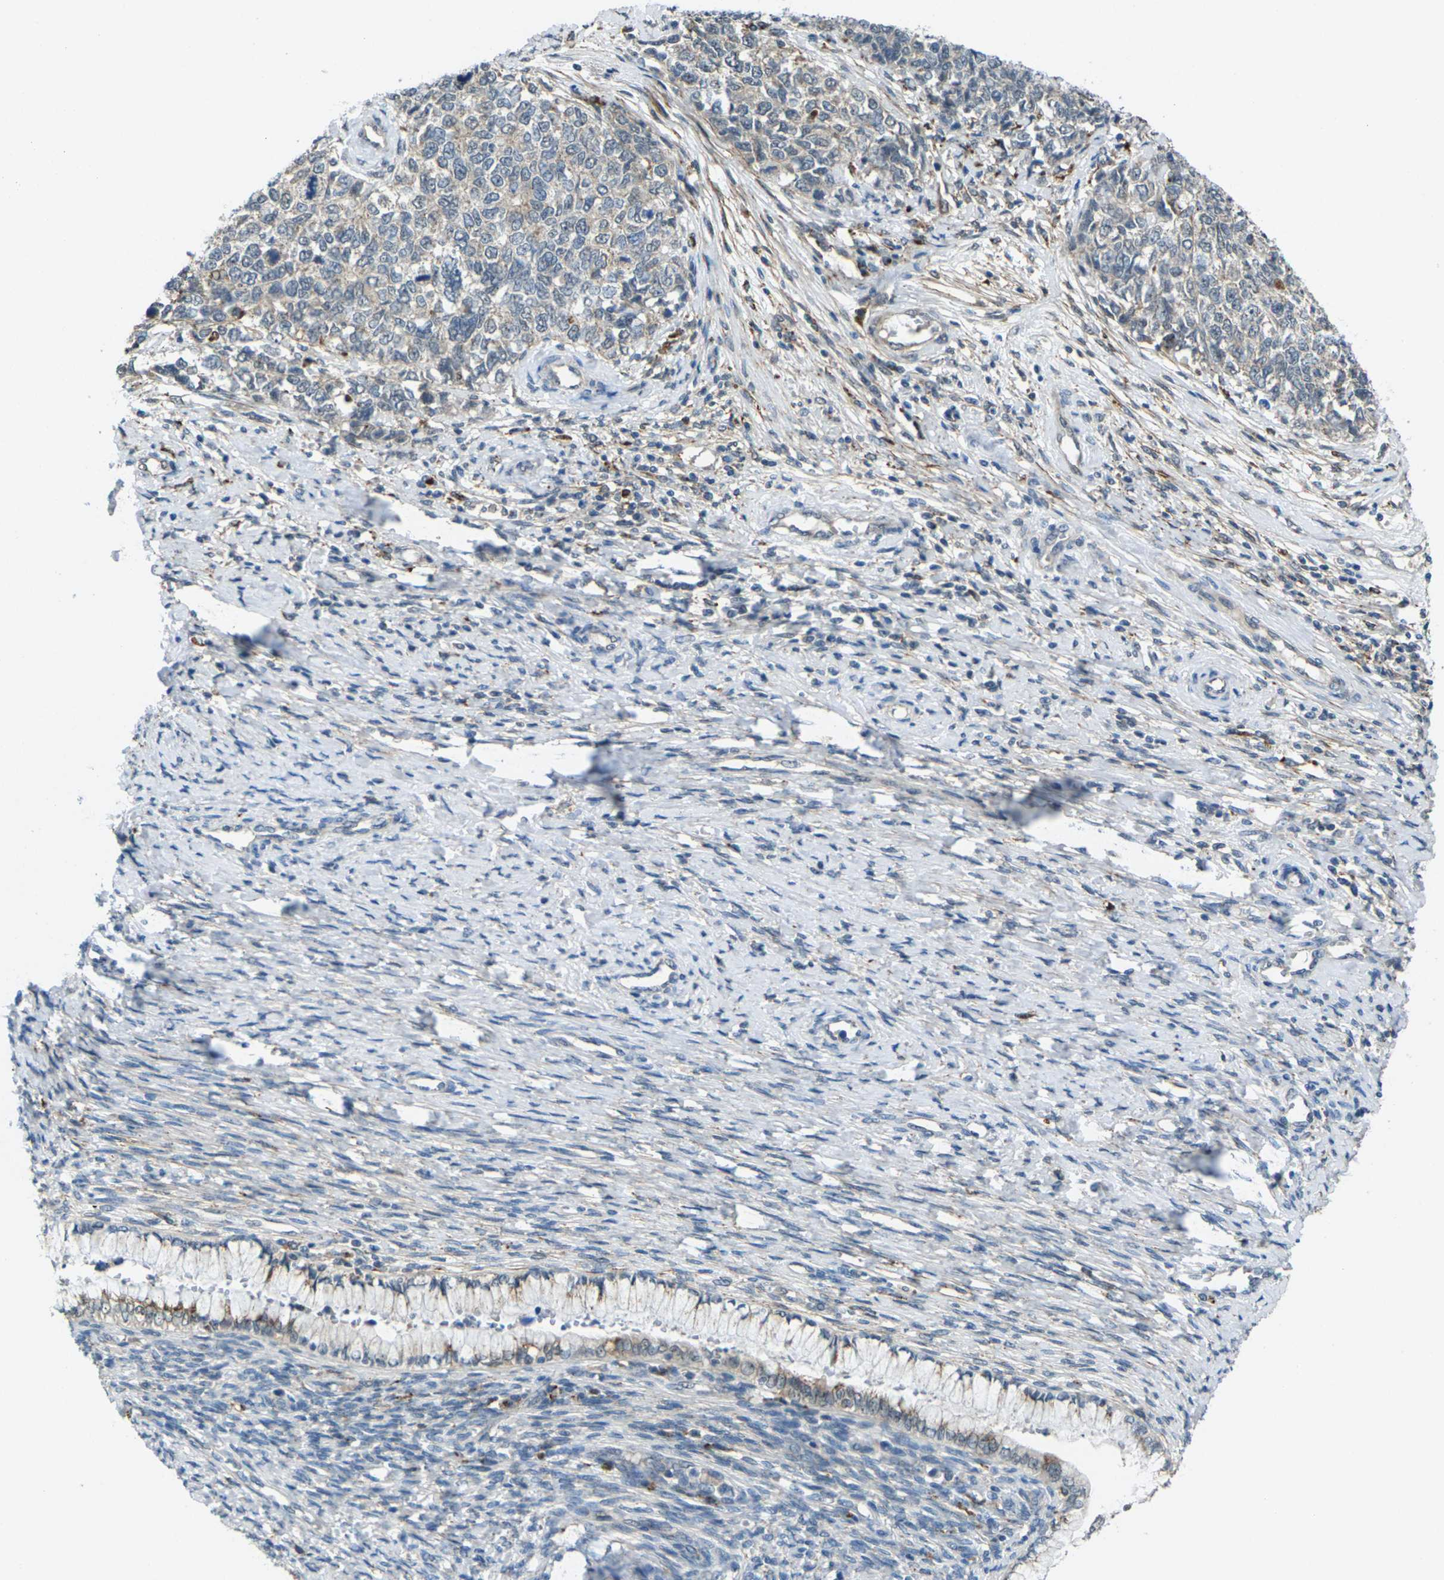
{"staining": {"intensity": "weak", "quantity": "<25%", "location": "cytoplasmic/membranous"}, "tissue": "cervical cancer", "cell_type": "Tumor cells", "image_type": "cancer", "snomed": [{"axis": "morphology", "description": "Squamous cell carcinoma, NOS"}, {"axis": "topography", "description": "Cervix"}], "caption": "Protein analysis of squamous cell carcinoma (cervical) reveals no significant expression in tumor cells.", "gene": "SLC31A2", "patient": {"sex": "female", "age": 63}}